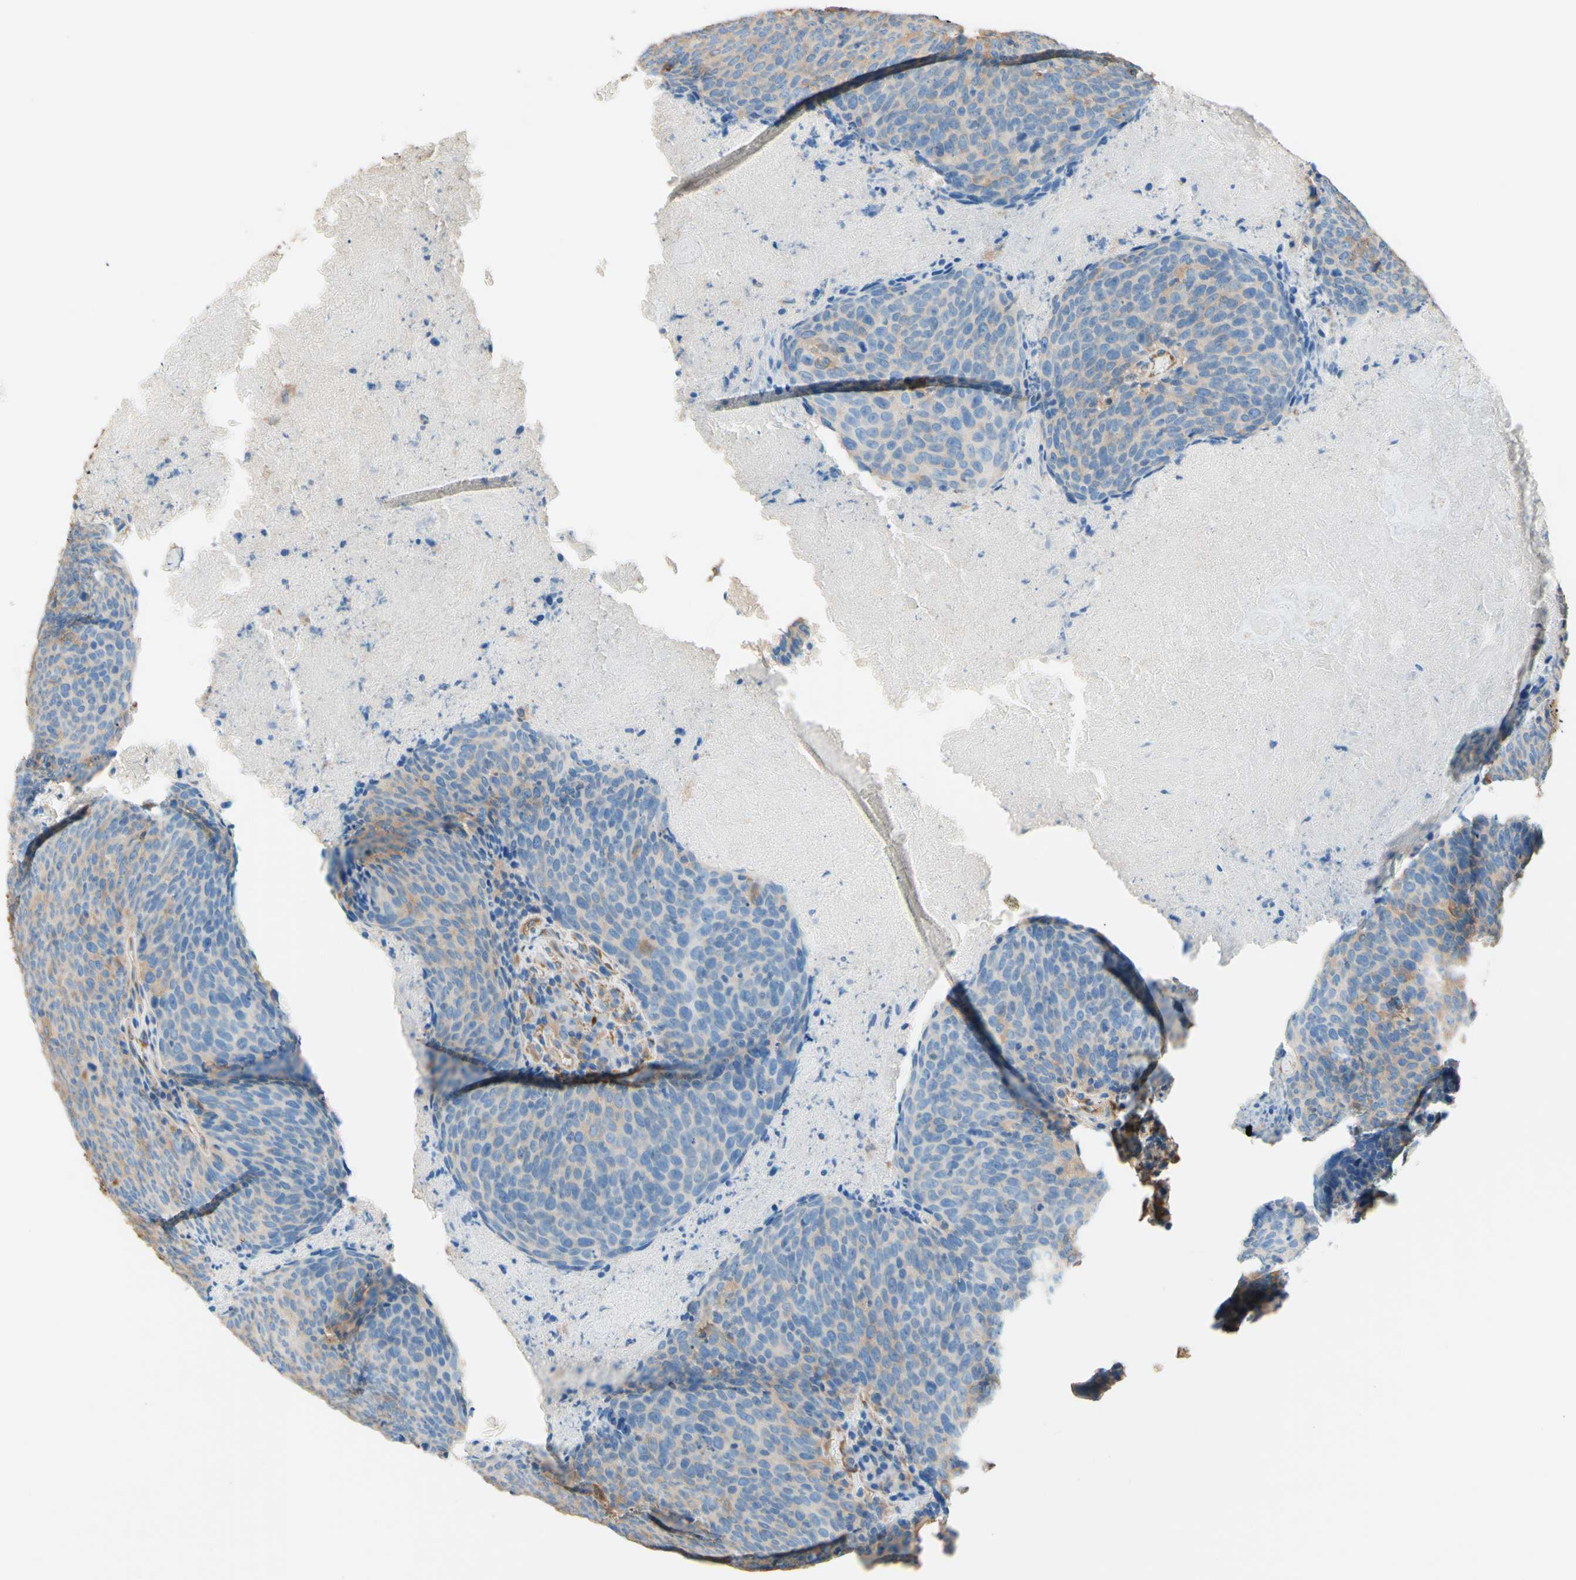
{"staining": {"intensity": "weak", "quantity": "<25%", "location": "cytoplasmic/membranous"}, "tissue": "head and neck cancer", "cell_type": "Tumor cells", "image_type": "cancer", "snomed": [{"axis": "morphology", "description": "Squamous cell carcinoma, NOS"}, {"axis": "morphology", "description": "Squamous cell carcinoma, metastatic, NOS"}, {"axis": "topography", "description": "Lymph node"}, {"axis": "topography", "description": "Head-Neck"}], "caption": "High magnification brightfield microscopy of head and neck cancer stained with DAB (brown) and counterstained with hematoxylin (blue): tumor cells show no significant staining. Brightfield microscopy of immunohistochemistry stained with DAB (3,3'-diaminobenzidine) (brown) and hematoxylin (blue), captured at high magnification.", "gene": "DPYSL3", "patient": {"sex": "male", "age": 62}}